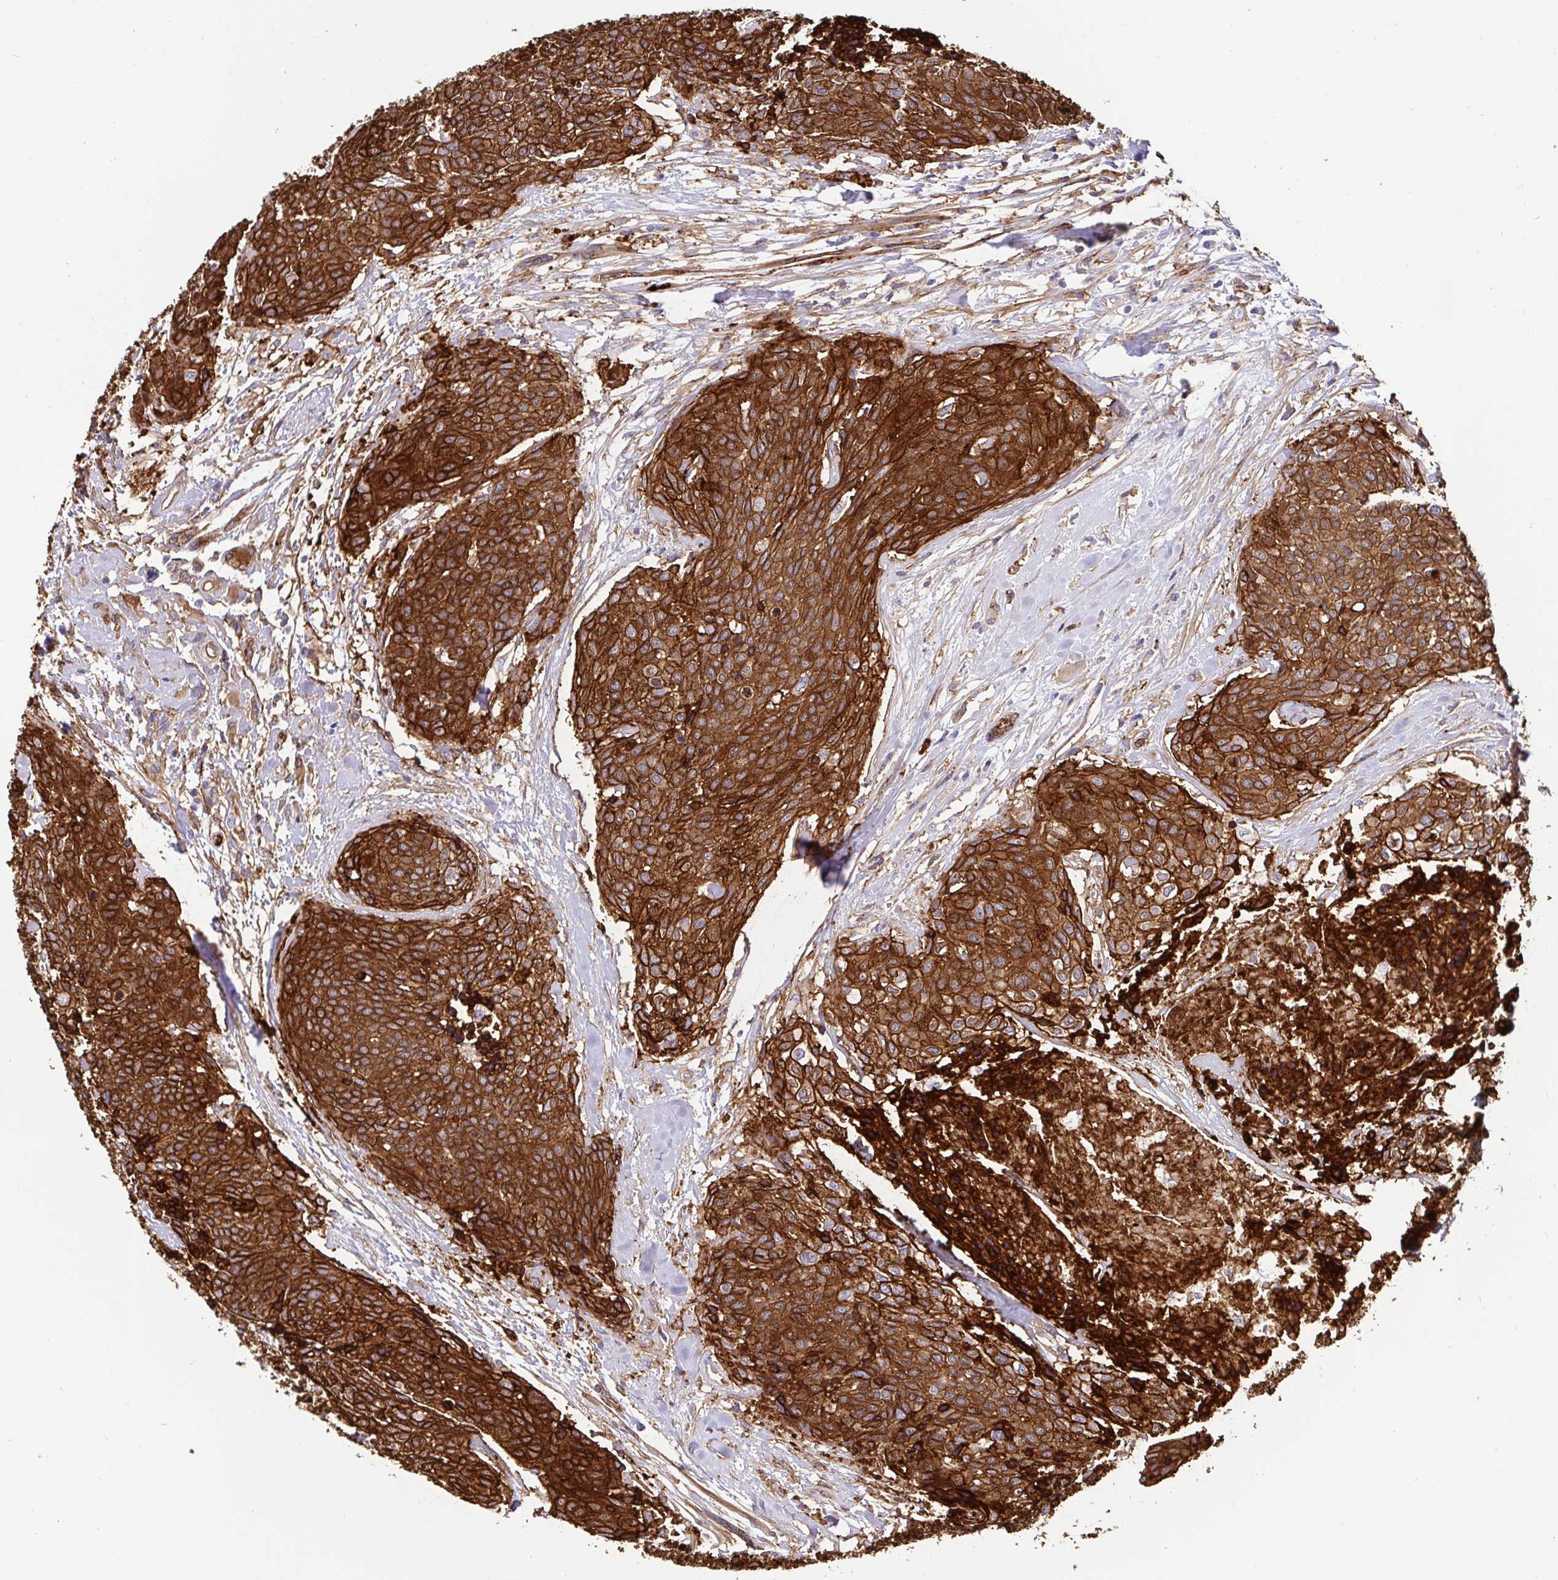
{"staining": {"intensity": "strong", "quantity": ">75%", "location": "cytoplasmic/membranous"}, "tissue": "head and neck cancer", "cell_type": "Tumor cells", "image_type": "cancer", "snomed": [{"axis": "morphology", "description": "Squamous cell carcinoma, NOS"}, {"axis": "topography", "description": "Oral tissue"}, {"axis": "topography", "description": "Head-Neck"}], "caption": "Strong cytoplasmic/membranous protein positivity is appreciated in about >75% of tumor cells in head and neck cancer.", "gene": "ANXA2", "patient": {"sex": "male", "age": 64}}